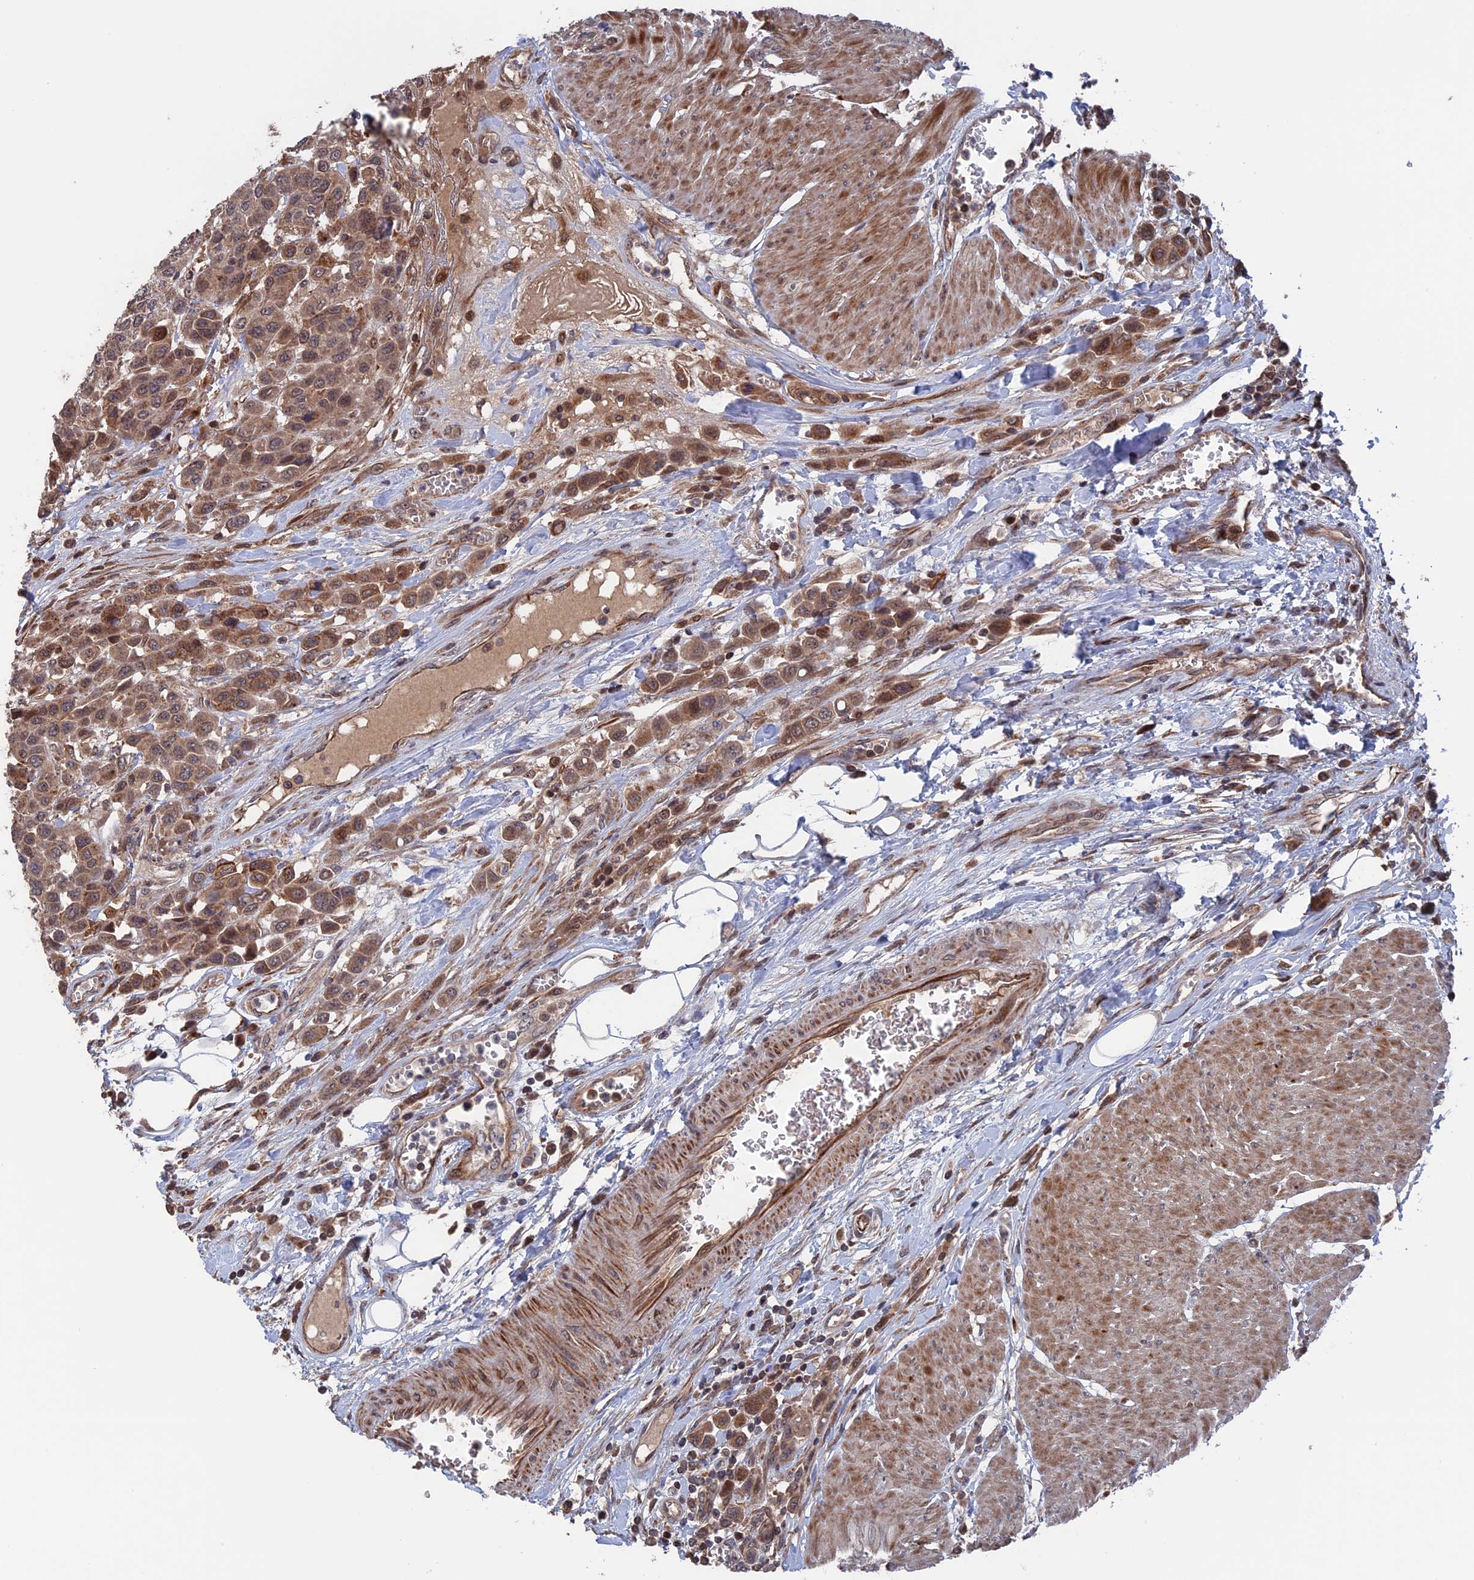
{"staining": {"intensity": "moderate", "quantity": ">75%", "location": "cytoplasmic/membranous"}, "tissue": "urothelial cancer", "cell_type": "Tumor cells", "image_type": "cancer", "snomed": [{"axis": "morphology", "description": "Urothelial carcinoma, High grade"}, {"axis": "topography", "description": "Urinary bladder"}], "caption": "Moderate cytoplasmic/membranous protein positivity is present in approximately >75% of tumor cells in urothelial cancer.", "gene": "PLA2G15", "patient": {"sex": "male", "age": 50}}